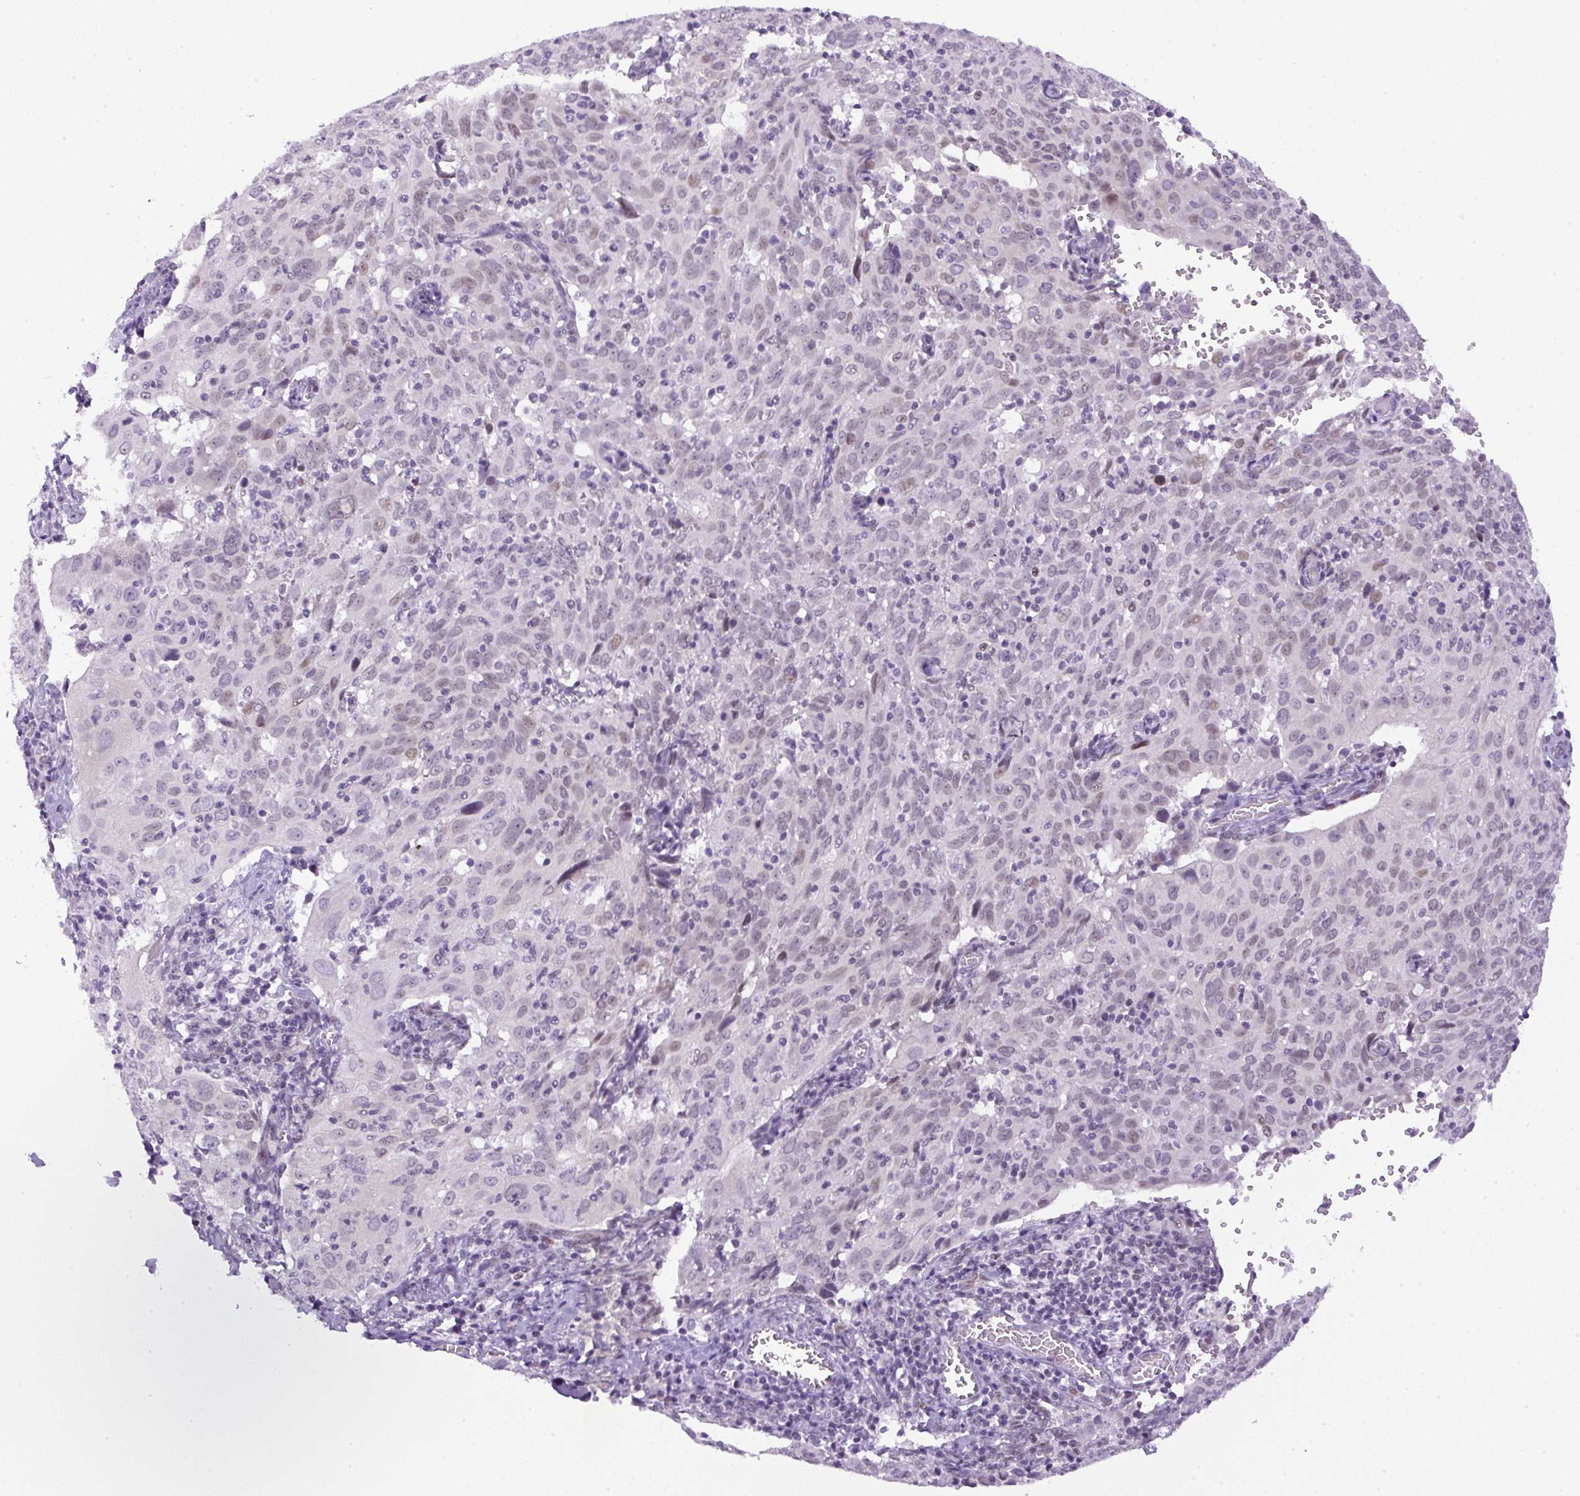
{"staining": {"intensity": "negative", "quantity": "none", "location": "none"}, "tissue": "cervical cancer", "cell_type": "Tumor cells", "image_type": "cancer", "snomed": [{"axis": "morphology", "description": "Squamous cell carcinoma, NOS"}, {"axis": "topography", "description": "Cervix"}], "caption": "An image of cervical cancer (squamous cell carcinoma) stained for a protein reveals no brown staining in tumor cells.", "gene": "RHBDD2", "patient": {"sex": "female", "age": 31}}